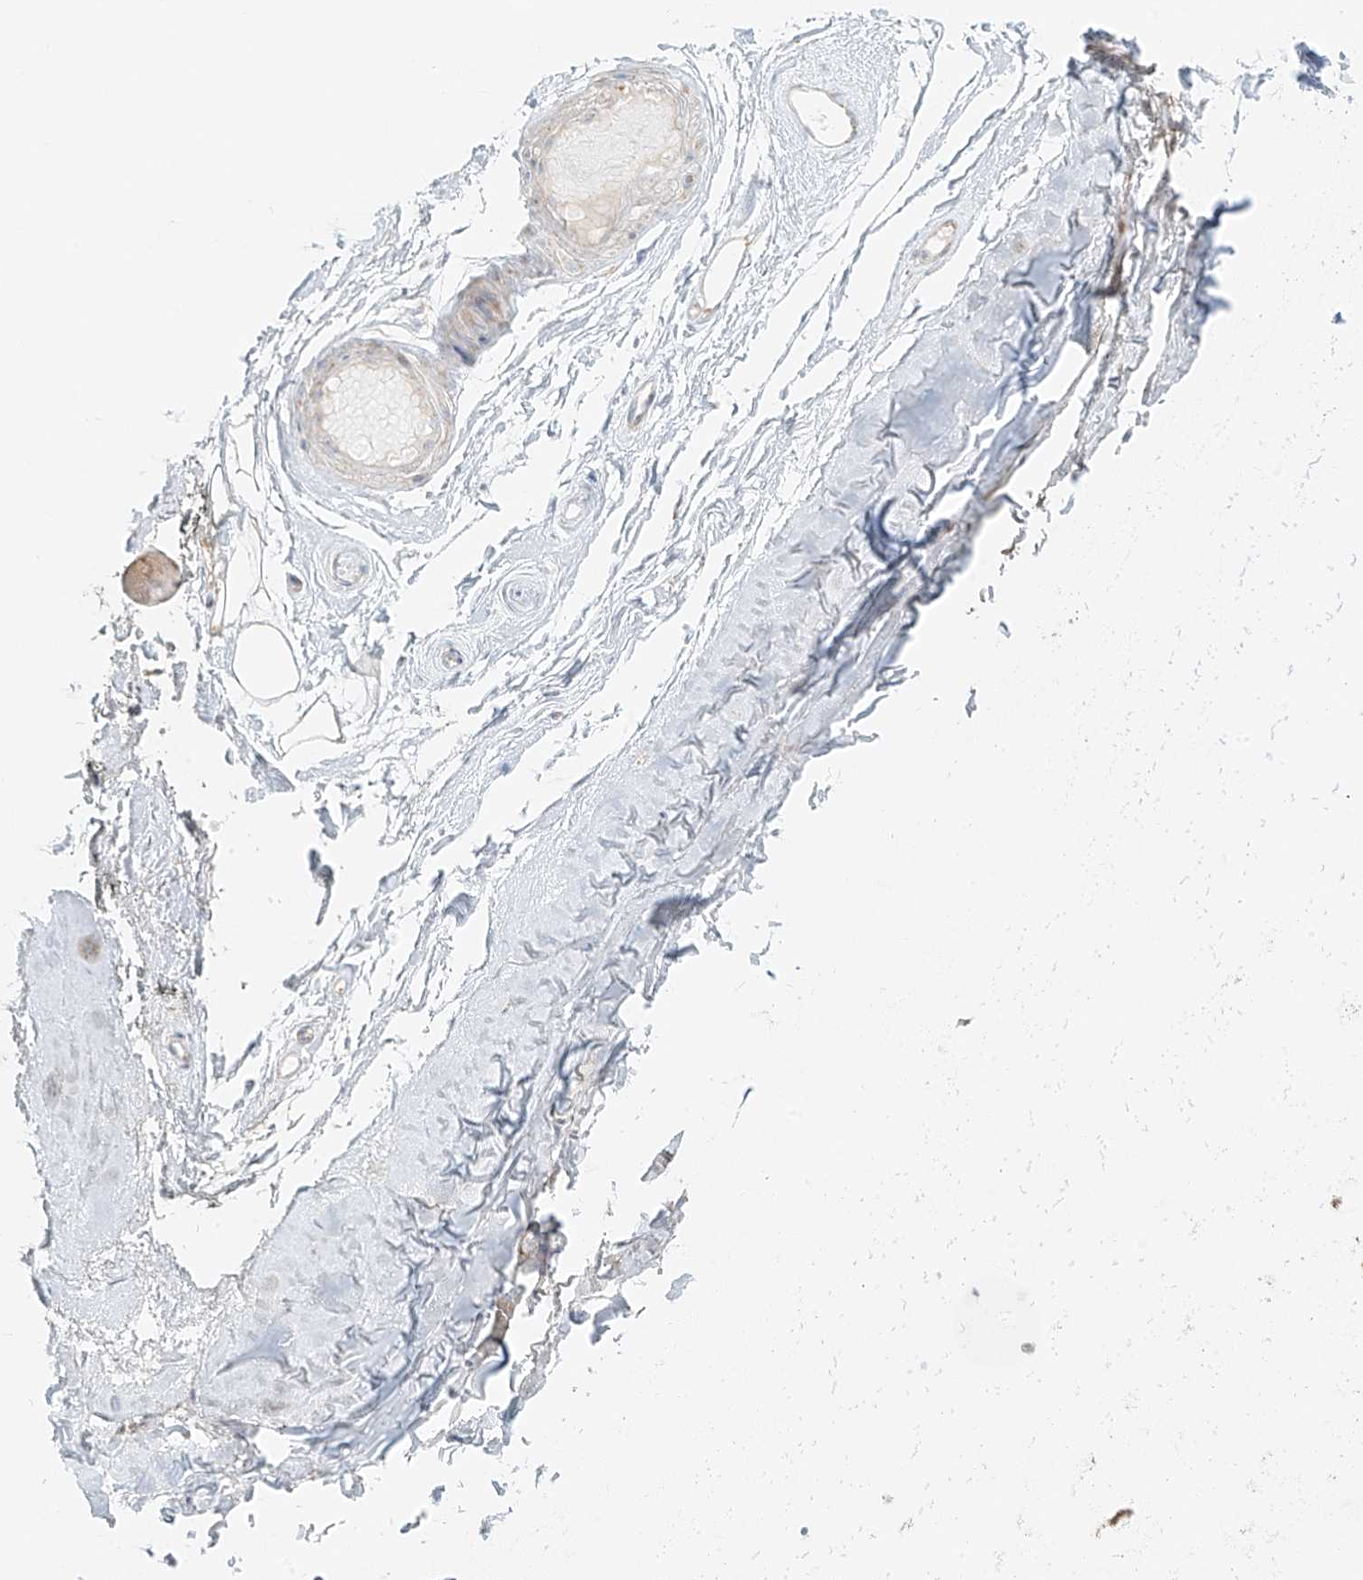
{"staining": {"intensity": "negative", "quantity": "none", "location": "none"}, "tissue": "adipose tissue", "cell_type": "Adipocytes", "image_type": "normal", "snomed": [{"axis": "morphology", "description": "Normal tissue, NOS"}, {"axis": "morphology", "description": "Basal cell carcinoma"}, {"axis": "topography", "description": "Skin"}], "caption": "There is no significant staining in adipocytes of adipose tissue. (DAB (3,3'-diaminobenzidine) immunohistochemistry (IHC) with hematoxylin counter stain).", "gene": "UST", "patient": {"sex": "female", "age": 89}}